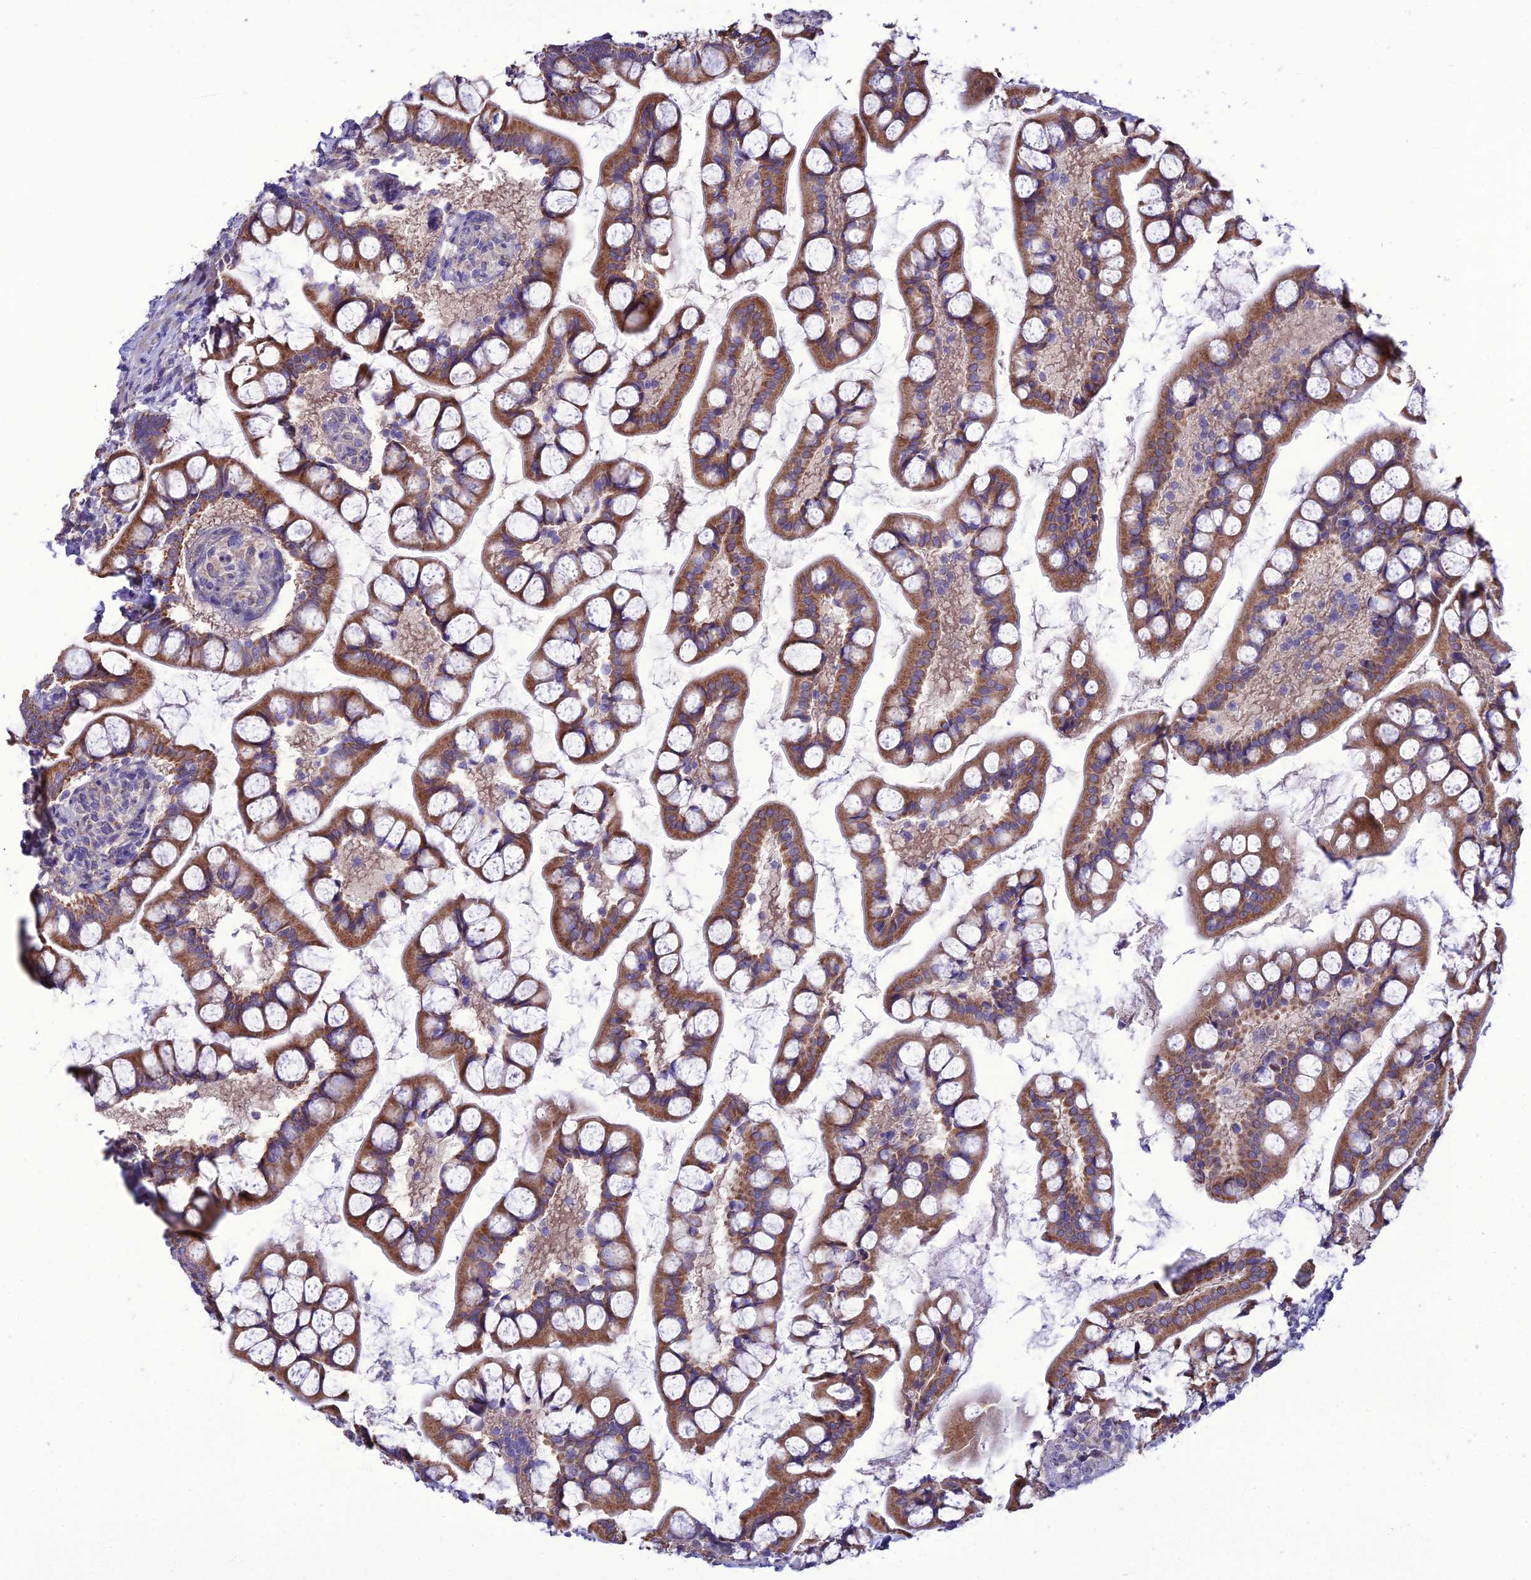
{"staining": {"intensity": "moderate", "quantity": ">75%", "location": "cytoplasmic/membranous"}, "tissue": "small intestine", "cell_type": "Glandular cells", "image_type": "normal", "snomed": [{"axis": "morphology", "description": "Normal tissue, NOS"}, {"axis": "topography", "description": "Small intestine"}], "caption": "Small intestine stained for a protein shows moderate cytoplasmic/membranous positivity in glandular cells. (Stains: DAB (3,3'-diaminobenzidine) in brown, nuclei in blue, Microscopy: brightfield microscopy at high magnification).", "gene": "HOGA1", "patient": {"sex": "male", "age": 52}}